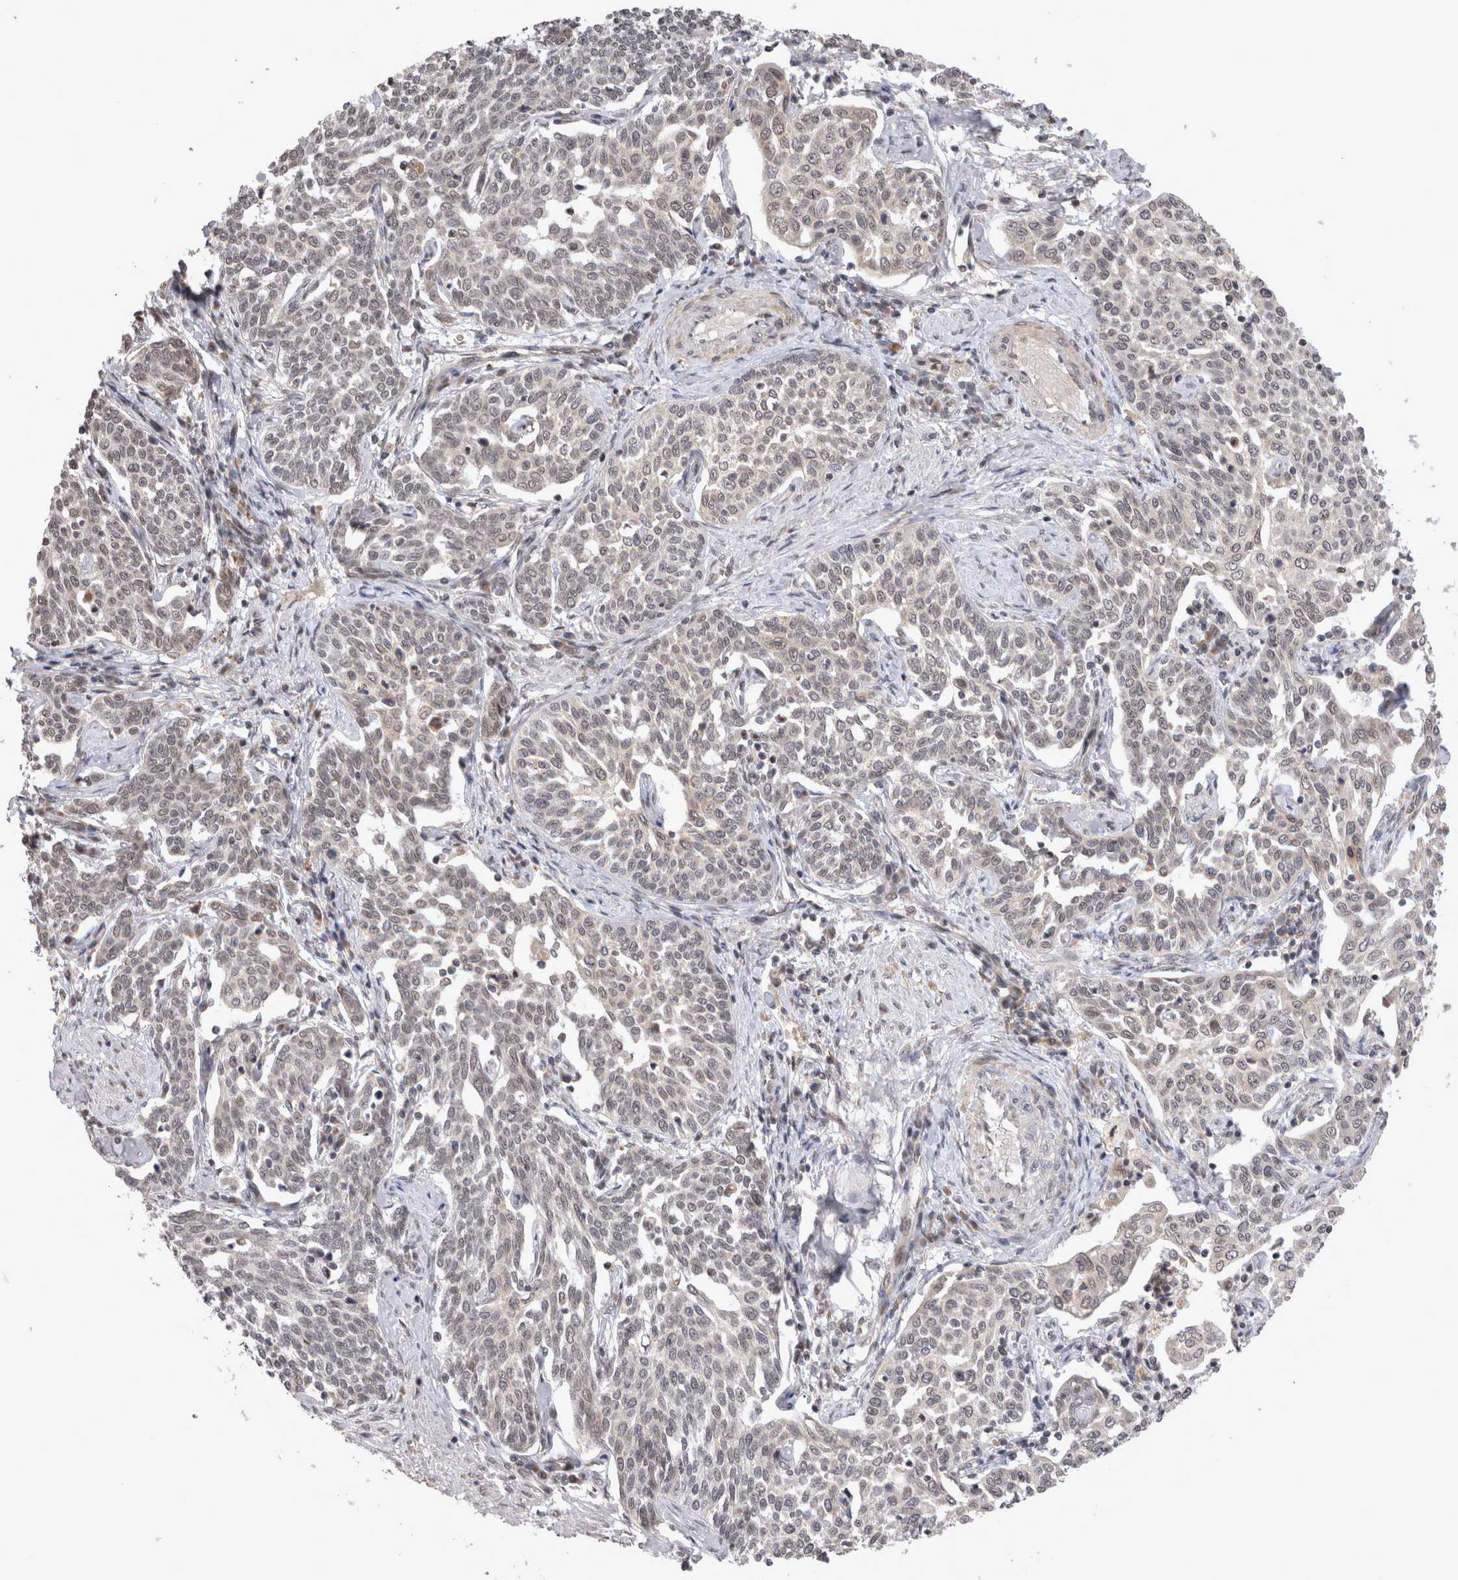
{"staining": {"intensity": "weak", "quantity": "<25%", "location": "nuclear"}, "tissue": "cervical cancer", "cell_type": "Tumor cells", "image_type": "cancer", "snomed": [{"axis": "morphology", "description": "Squamous cell carcinoma, NOS"}, {"axis": "topography", "description": "Cervix"}], "caption": "This photomicrograph is of cervical cancer (squamous cell carcinoma) stained with immunohistochemistry (IHC) to label a protein in brown with the nuclei are counter-stained blue. There is no expression in tumor cells. (DAB immunohistochemistry (IHC) visualized using brightfield microscopy, high magnification).", "gene": "TMEM65", "patient": {"sex": "female", "age": 34}}